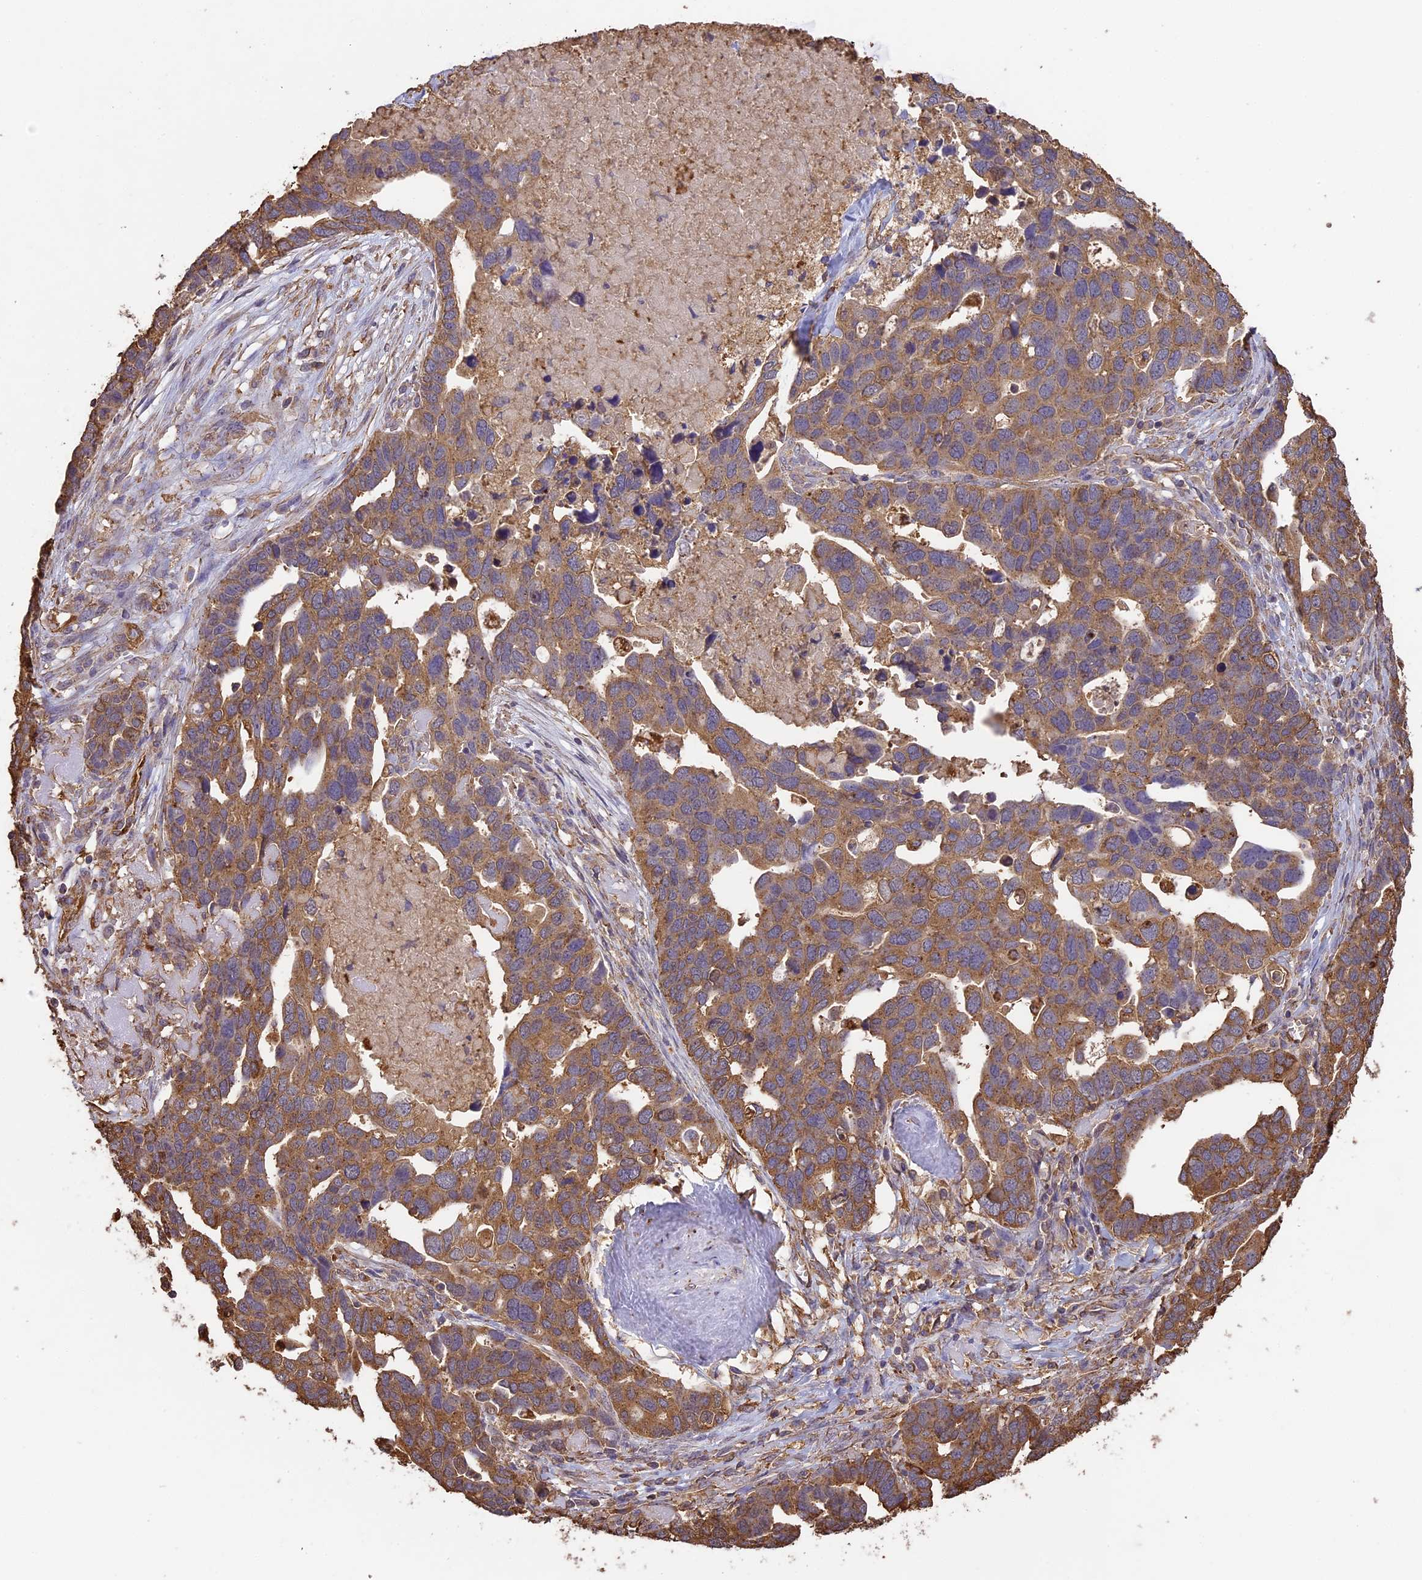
{"staining": {"intensity": "moderate", "quantity": ">75%", "location": "cytoplasmic/membranous"}, "tissue": "ovarian cancer", "cell_type": "Tumor cells", "image_type": "cancer", "snomed": [{"axis": "morphology", "description": "Cystadenocarcinoma, serous, NOS"}, {"axis": "topography", "description": "Ovary"}], "caption": "A high-resolution photomicrograph shows immunohistochemistry staining of ovarian cancer, which demonstrates moderate cytoplasmic/membranous positivity in approximately >75% of tumor cells.", "gene": "ARHGAP19", "patient": {"sex": "female", "age": 54}}